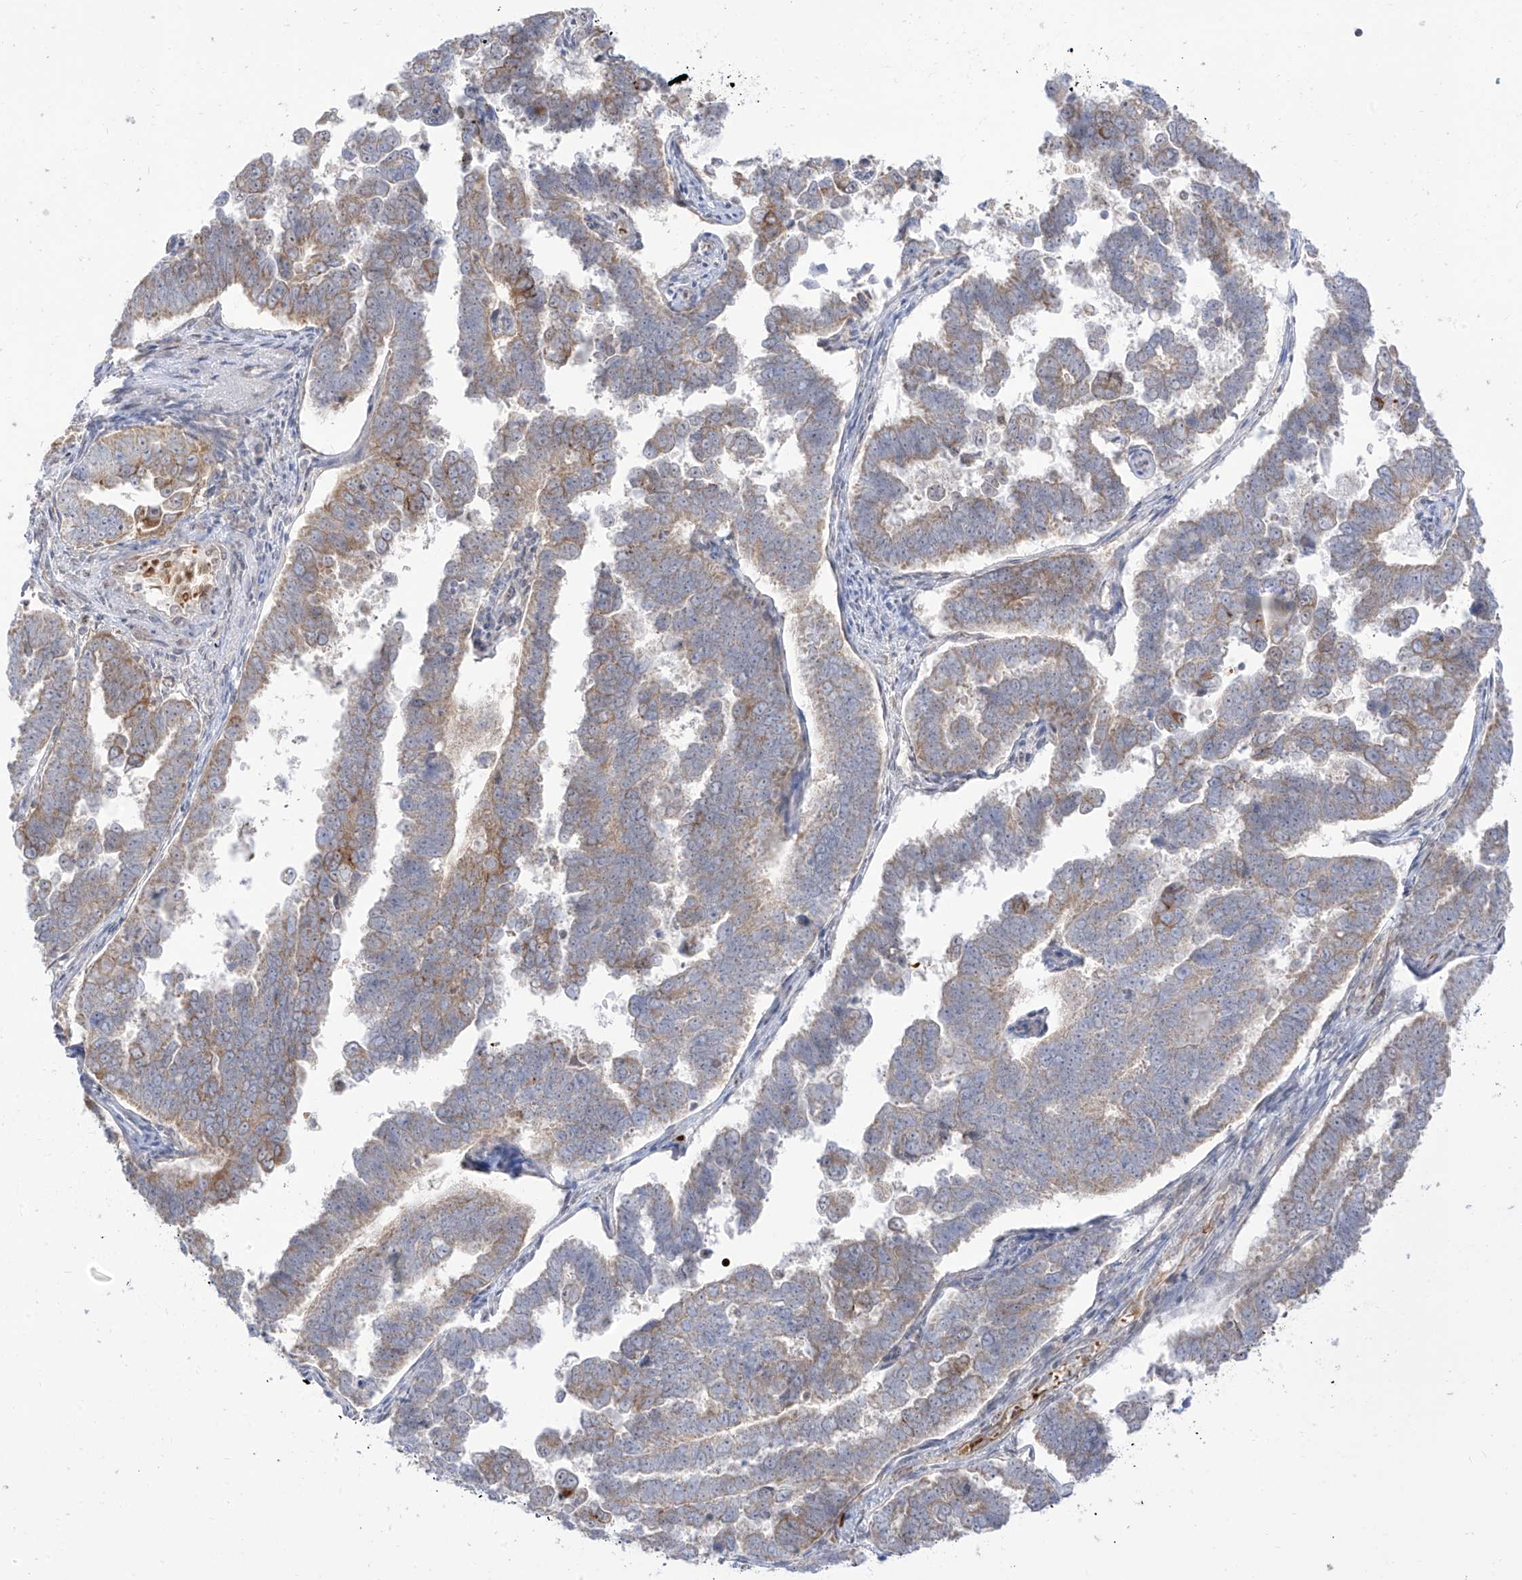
{"staining": {"intensity": "moderate", "quantity": "<25%", "location": "cytoplasmic/membranous"}, "tissue": "endometrial cancer", "cell_type": "Tumor cells", "image_type": "cancer", "snomed": [{"axis": "morphology", "description": "Adenocarcinoma, NOS"}, {"axis": "topography", "description": "Endometrium"}], "caption": "Protein analysis of adenocarcinoma (endometrial) tissue demonstrates moderate cytoplasmic/membranous staining in about <25% of tumor cells.", "gene": "ARHGEF40", "patient": {"sex": "female", "age": 75}}